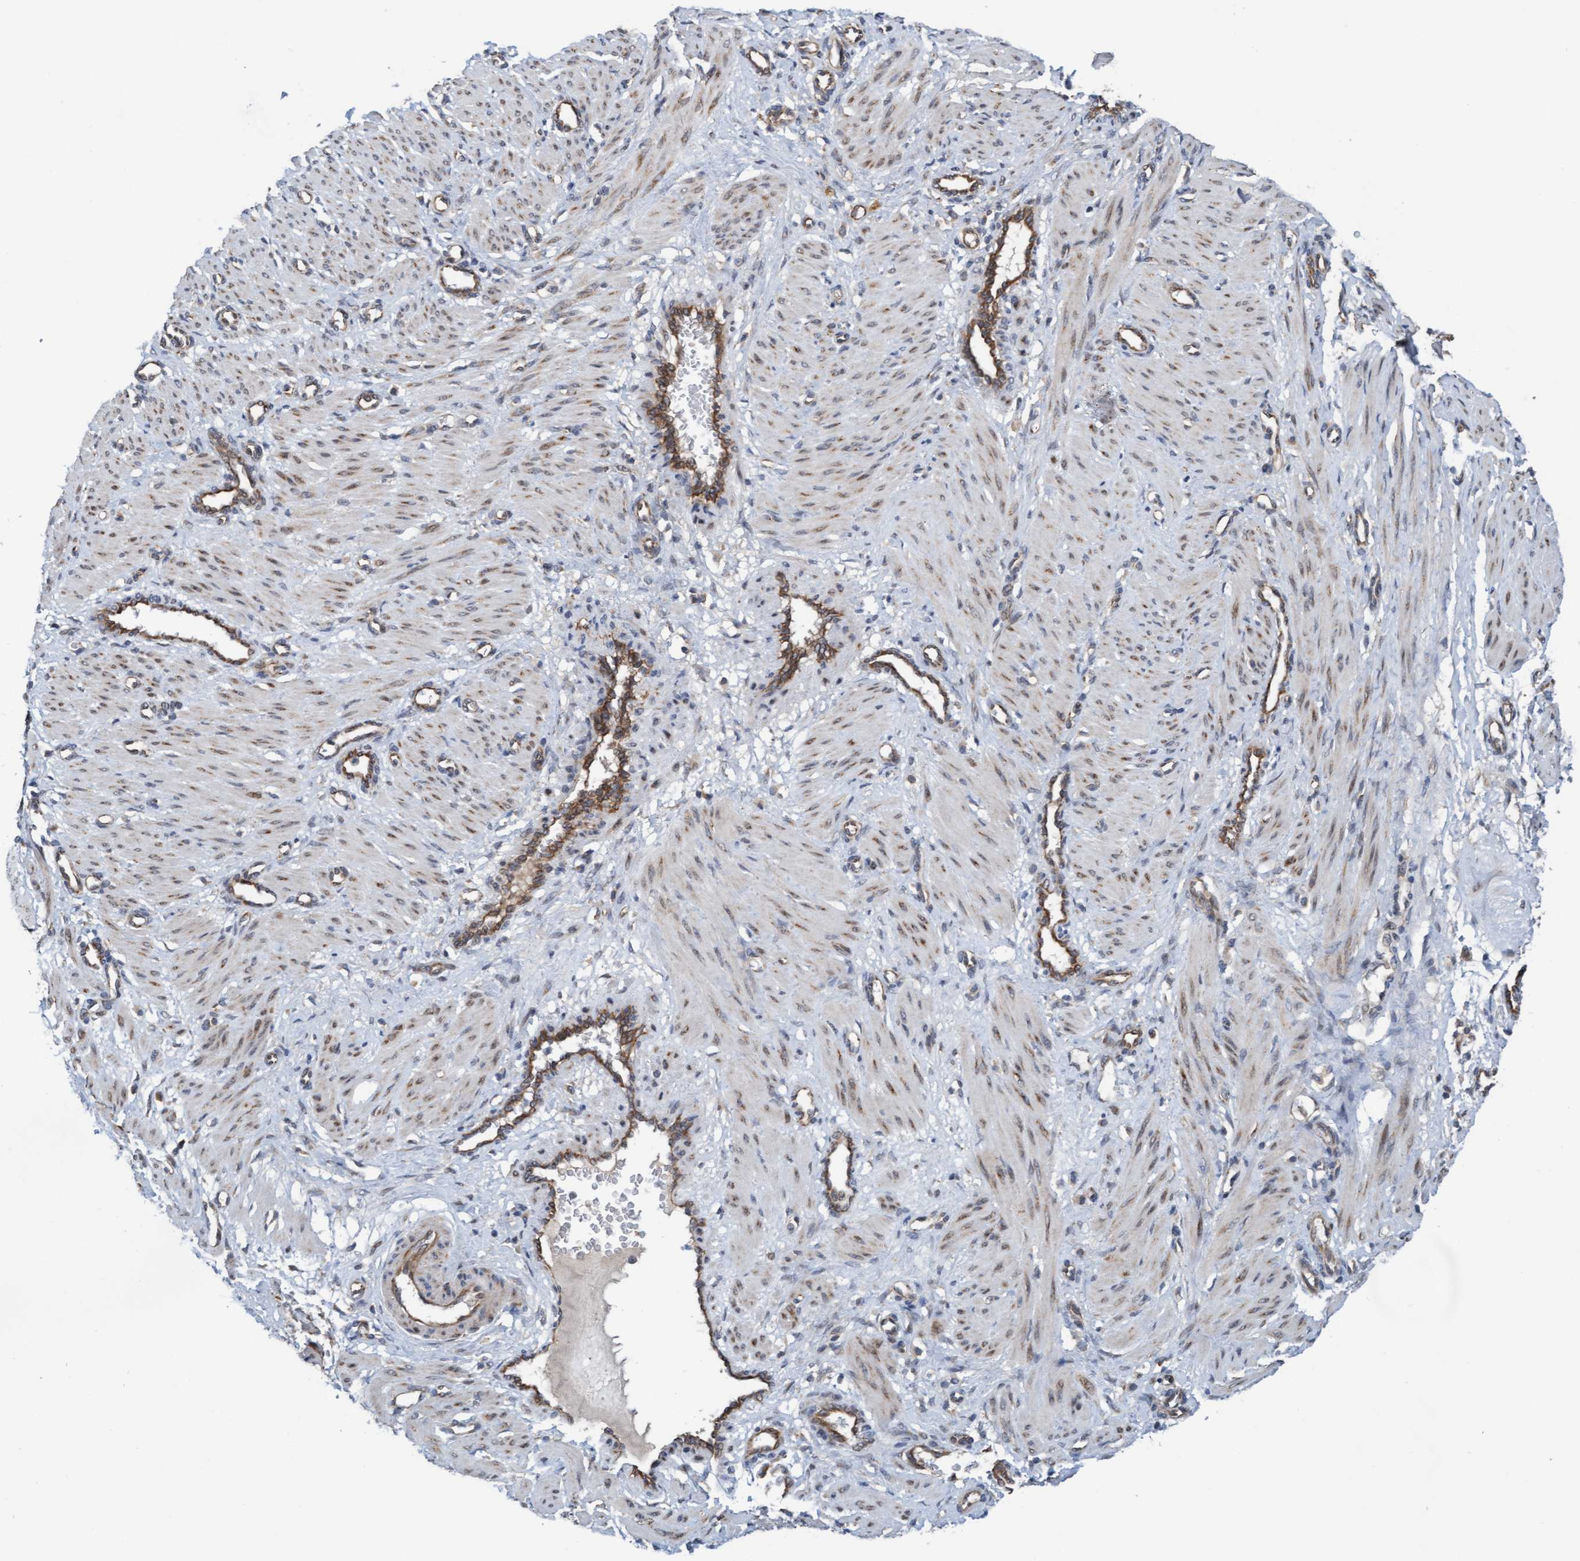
{"staining": {"intensity": "moderate", "quantity": "25%-75%", "location": "cytoplasmic/membranous,nuclear"}, "tissue": "smooth muscle", "cell_type": "Smooth muscle cells", "image_type": "normal", "snomed": [{"axis": "morphology", "description": "Normal tissue, NOS"}, {"axis": "topography", "description": "Endometrium"}], "caption": "Smooth muscle cells show medium levels of moderate cytoplasmic/membranous,nuclear expression in about 25%-75% of cells in normal human smooth muscle.", "gene": "ZNF566", "patient": {"sex": "female", "age": 33}}